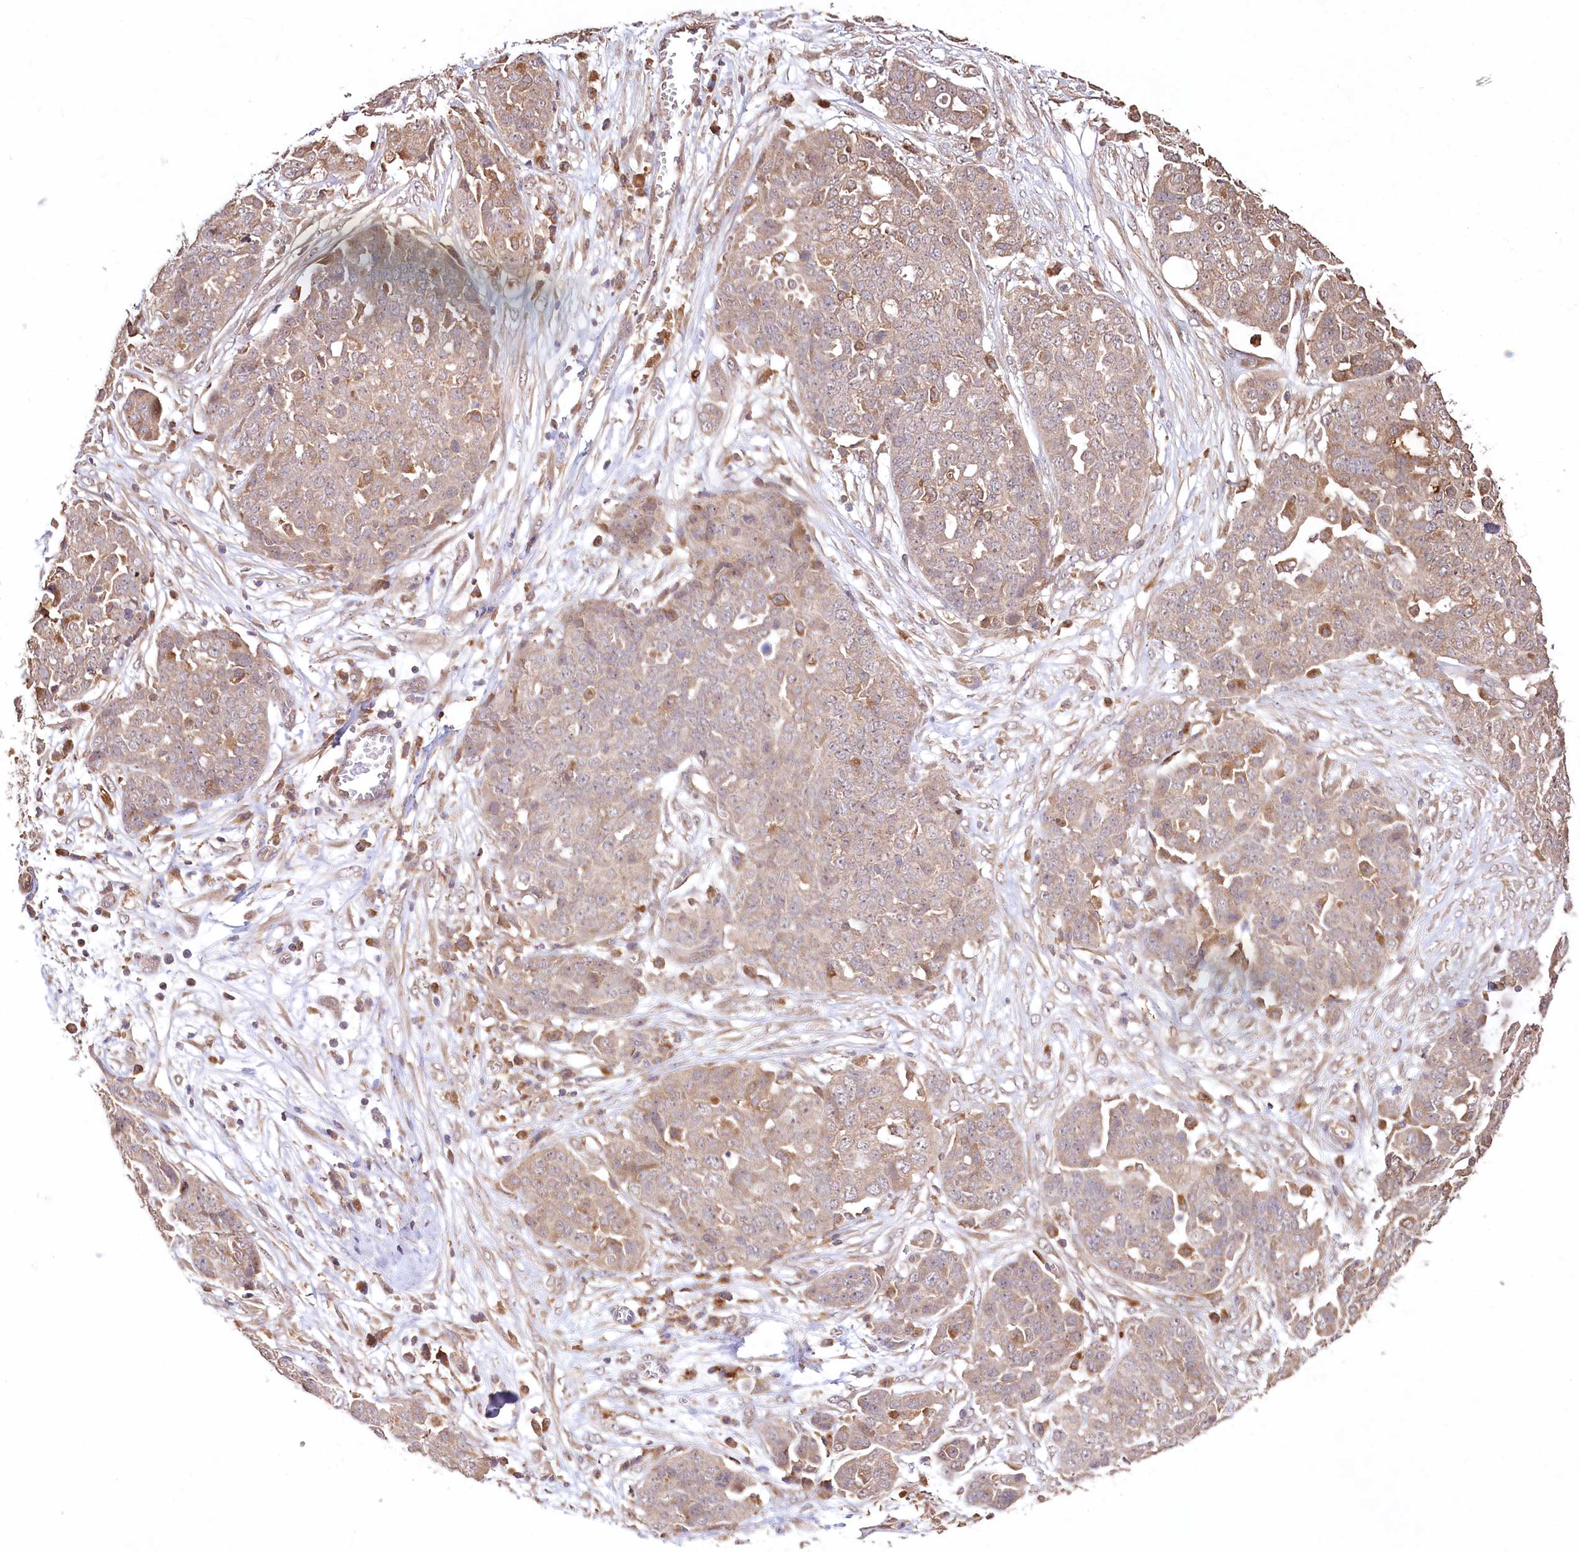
{"staining": {"intensity": "moderate", "quantity": ">75%", "location": "cytoplasmic/membranous"}, "tissue": "ovarian cancer", "cell_type": "Tumor cells", "image_type": "cancer", "snomed": [{"axis": "morphology", "description": "Cystadenocarcinoma, serous, NOS"}, {"axis": "topography", "description": "Soft tissue"}, {"axis": "topography", "description": "Ovary"}], "caption": "Ovarian cancer (serous cystadenocarcinoma) stained with immunohistochemistry shows moderate cytoplasmic/membranous positivity in approximately >75% of tumor cells.", "gene": "DMXL1", "patient": {"sex": "female", "age": 57}}